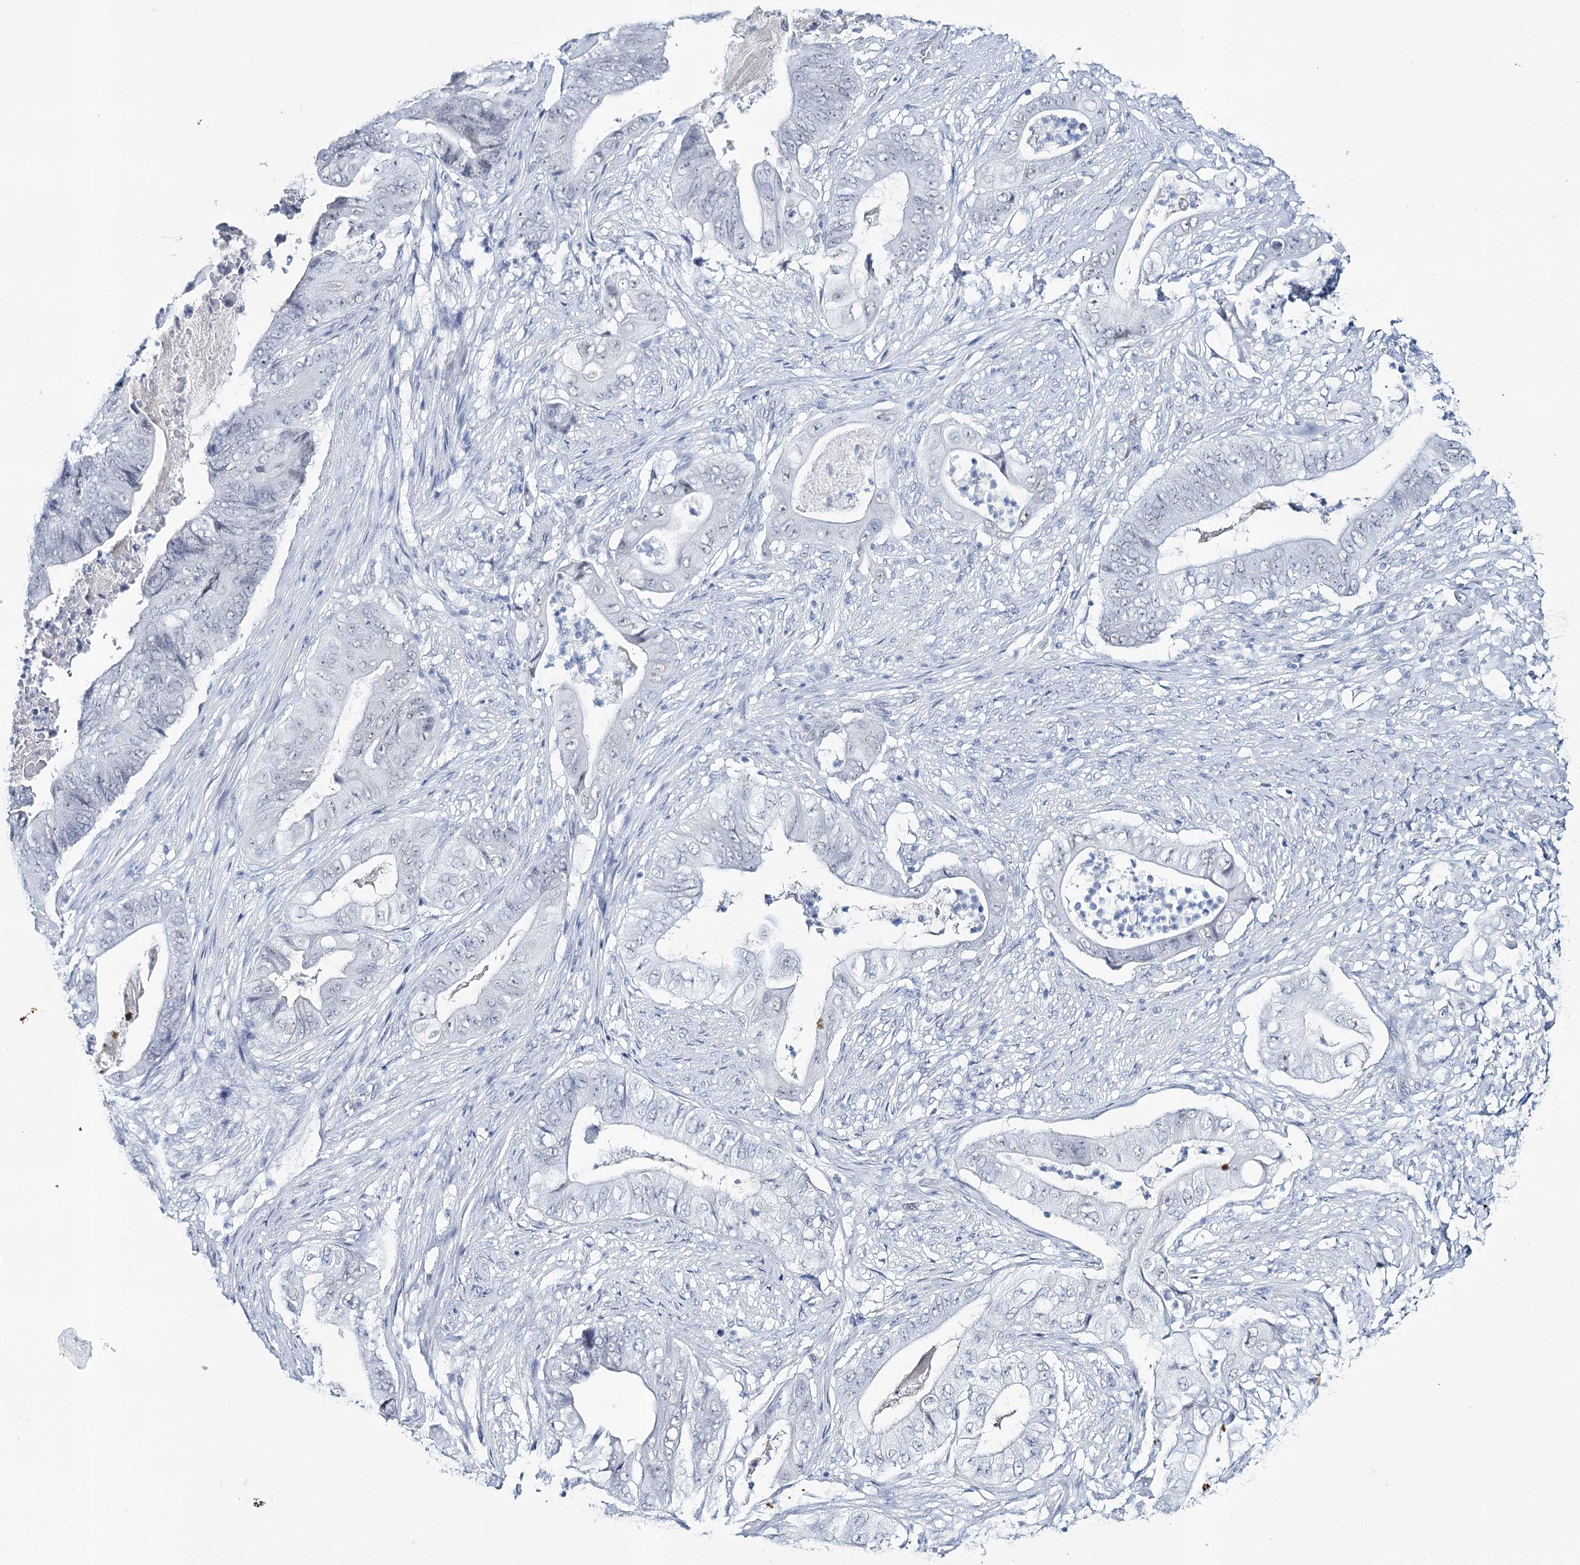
{"staining": {"intensity": "negative", "quantity": "none", "location": "none"}, "tissue": "stomach cancer", "cell_type": "Tumor cells", "image_type": "cancer", "snomed": [{"axis": "morphology", "description": "Adenocarcinoma, NOS"}, {"axis": "topography", "description": "Stomach"}], "caption": "There is no significant staining in tumor cells of stomach cancer (adenocarcinoma). (Stains: DAB (3,3'-diaminobenzidine) immunohistochemistry (IHC) with hematoxylin counter stain, Microscopy: brightfield microscopy at high magnification).", "gene": "ZC3H8", "patient": {"sex": "female", "age": 73}}